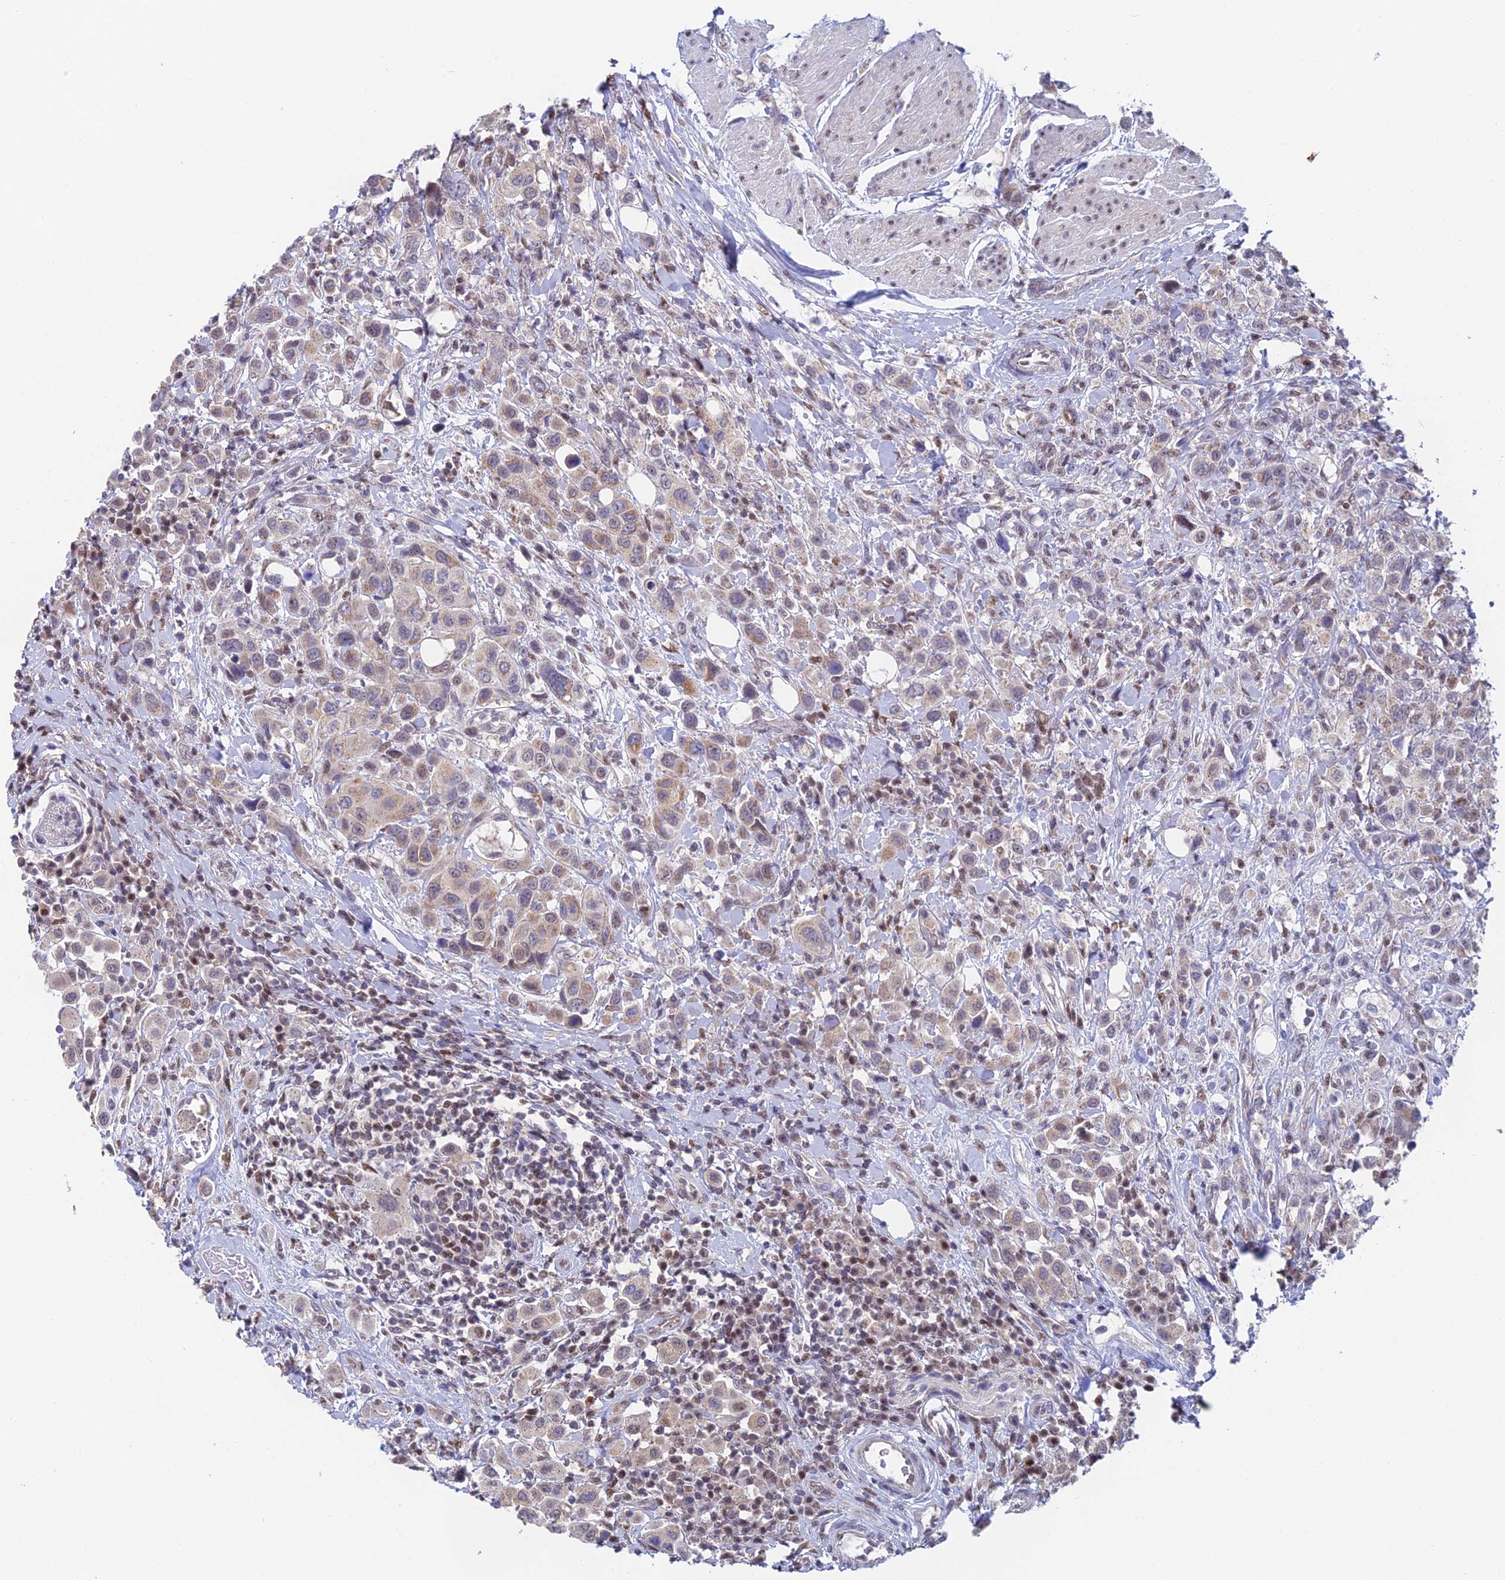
{"staining": {"intensity": "weak", "quantity": "25%-75%", "location": "cytoplasmic/membranous"}, "tissue": "urothelial cancer", "cell_type": "Tumor cells", "image_type": "cancer", "snomed": [{"axis": "morphology", "description": "Urothelial carcinoma, High grade"}, {"axis": "topography", "description": "Urinary bladder"}], "caption": "Urothelial carcinoma (high-grade) tissue reveals weak cytoplasmic/membranous staining in about 25%-75% of tumor cells", "gene": "MRPL17", "patient": {"sex": "male", "age": 50}}